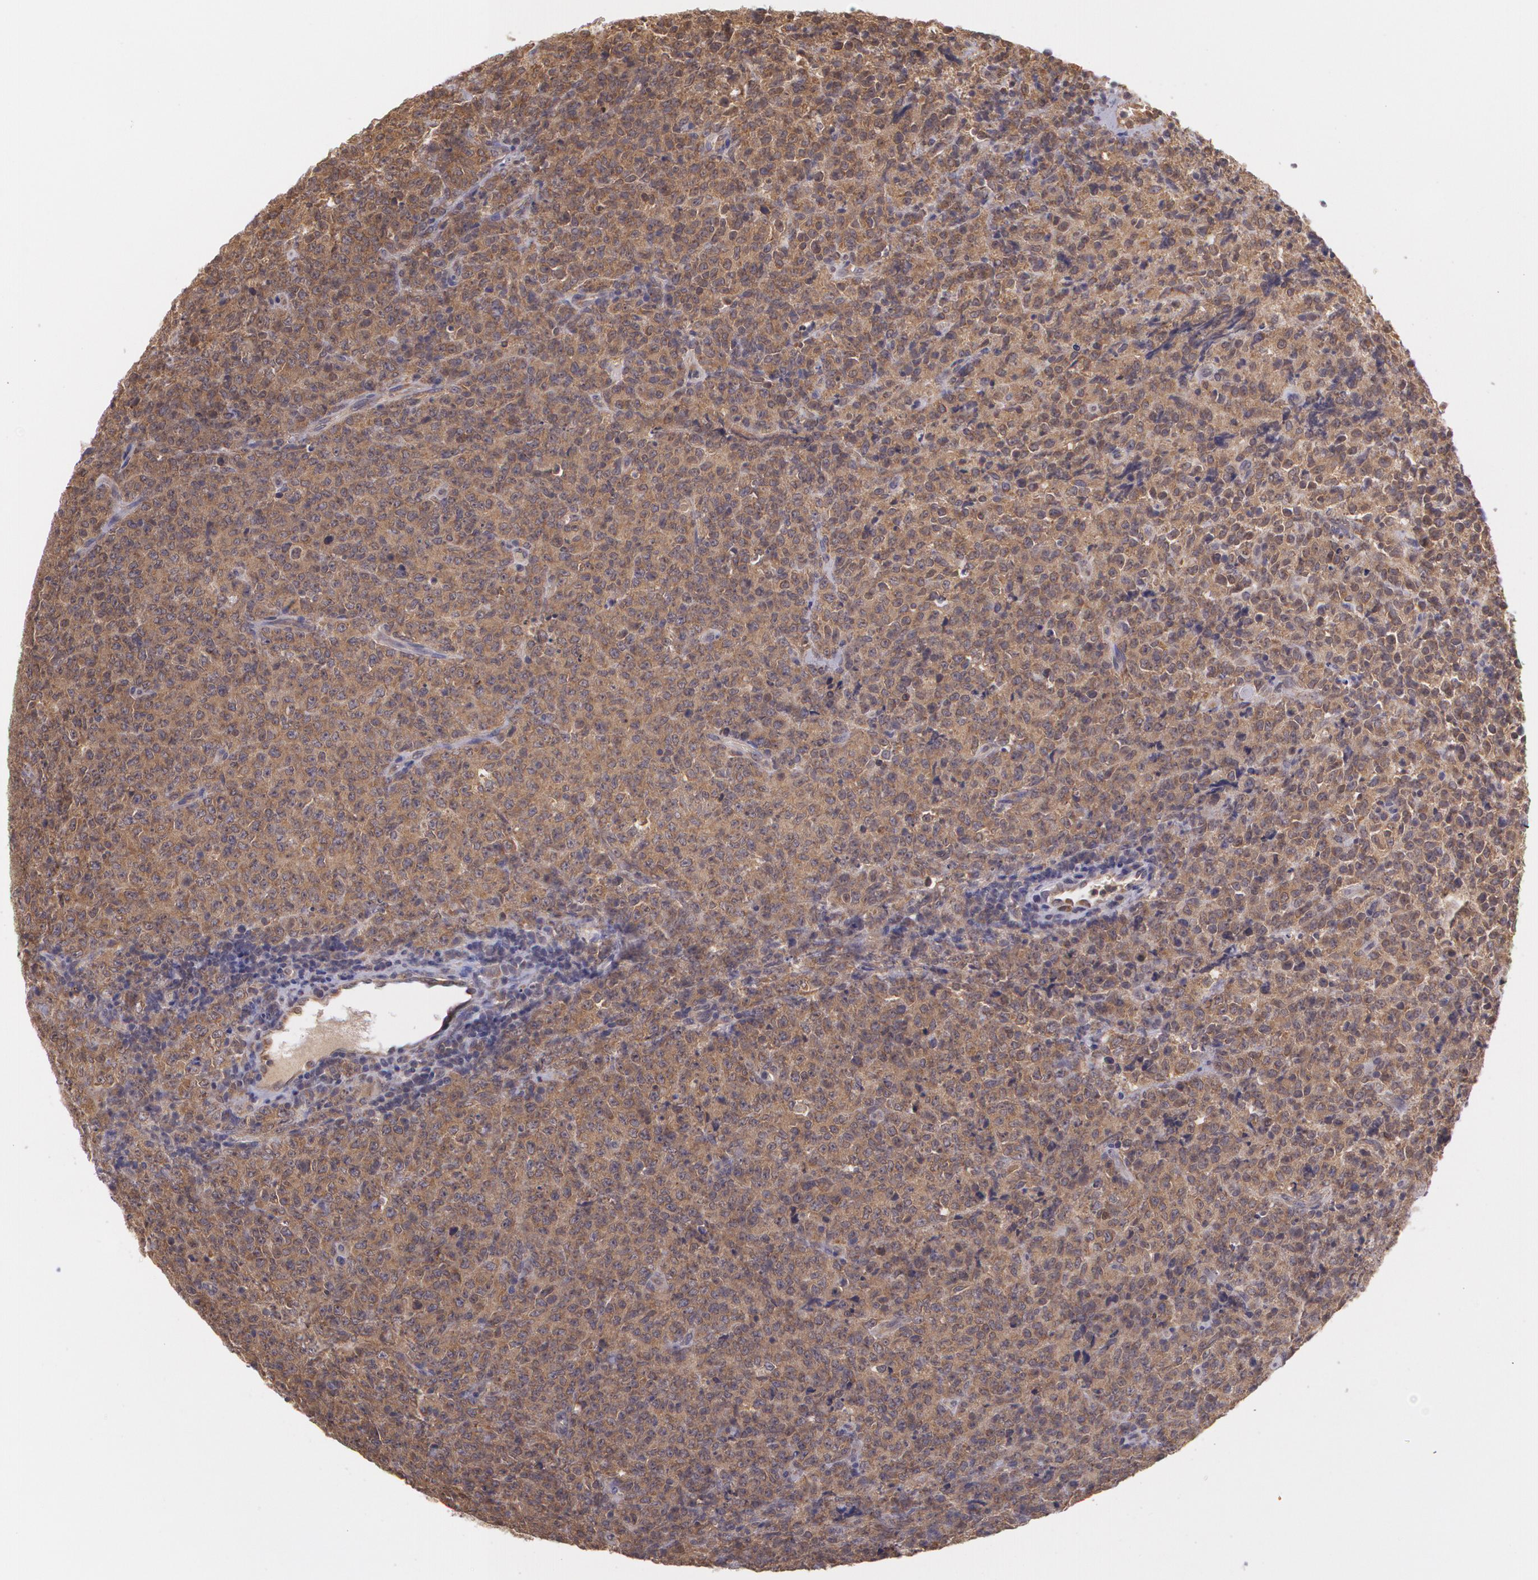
{"staining": {"intensity": "negative", "quantity": "none", "location": "none"}, "tissue": "lymphoma", "cell_type": "Tumor cells", "image_type": "cancer", "snomed": [{"axis": "morphology", "description": "Malignant lymphoma, non-Hodgkin's type, High grade"}, {"axis": "topography", "description": "Tonsil"}], "caption": "Immunohistochemistry of high-grade malignant lymphoma, non-Hodgkin's type displays no staining in tumor cells.", "gene": "CCL17", "patient": {"sex": "female", "age": 36}}